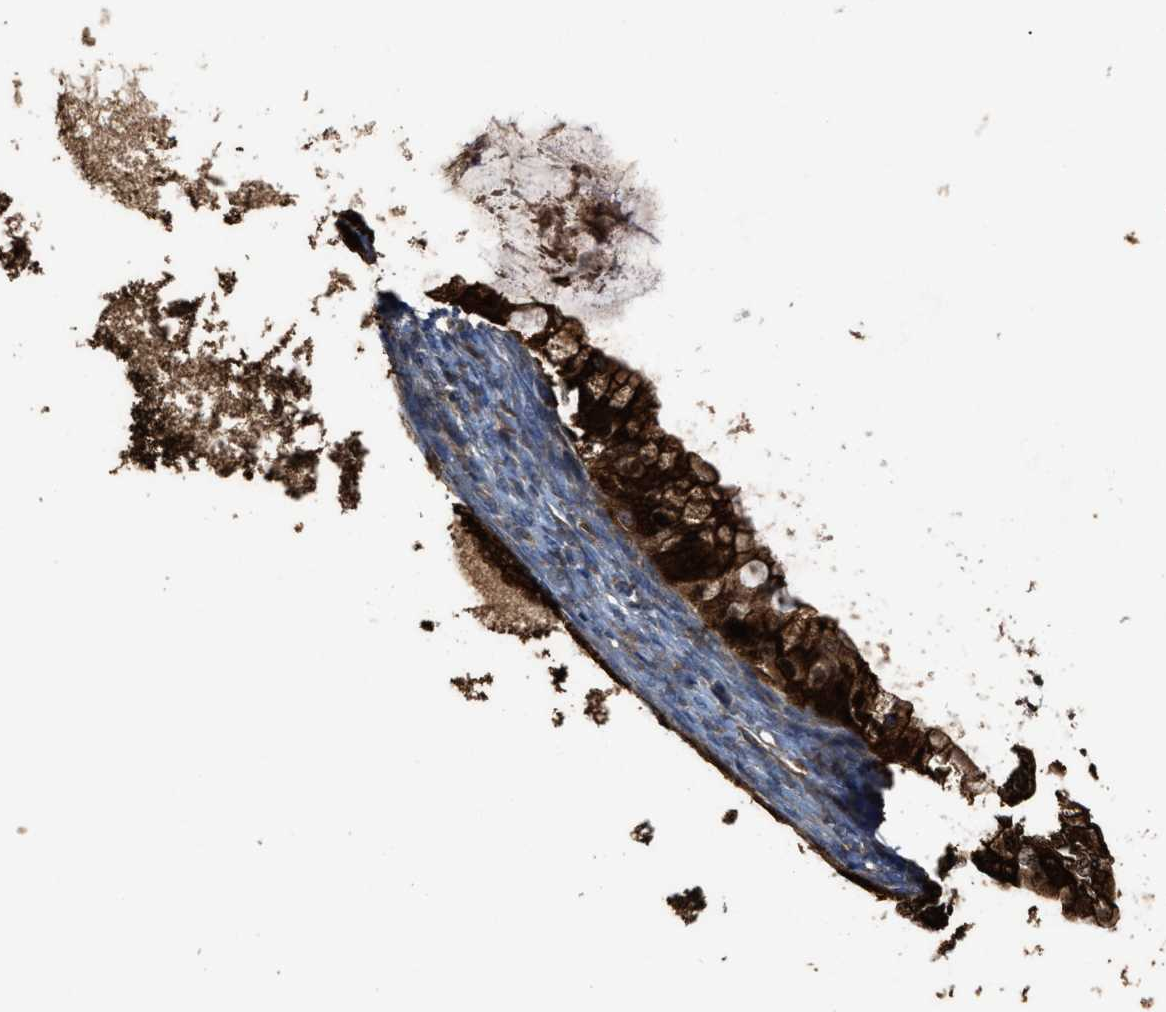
{"staining": {"intensity": "strong", "quantity": ">75%", "location": "cytoplasmic/membranous"}, "tissue": "ovarian cancer", "cell_type": "Tumor cells", "image_type": "cancer", "snomed": [{"axis": "morphology", "description": "Cystadenocarcinoma, mucinous, NOS"}, {"axis": "topography", "description": "Ovary"}], "caption": "A brown stain labels strong cytoplasmic/membranous expression of a protein in ovarian cancer tumor cells. (Stains: DAB in brown, nuclei in blue, Microscopy: brightfield microscopy at high magnification).", "gene": "SERPINB5", "patient": {"sex": "female", "age": 57}}